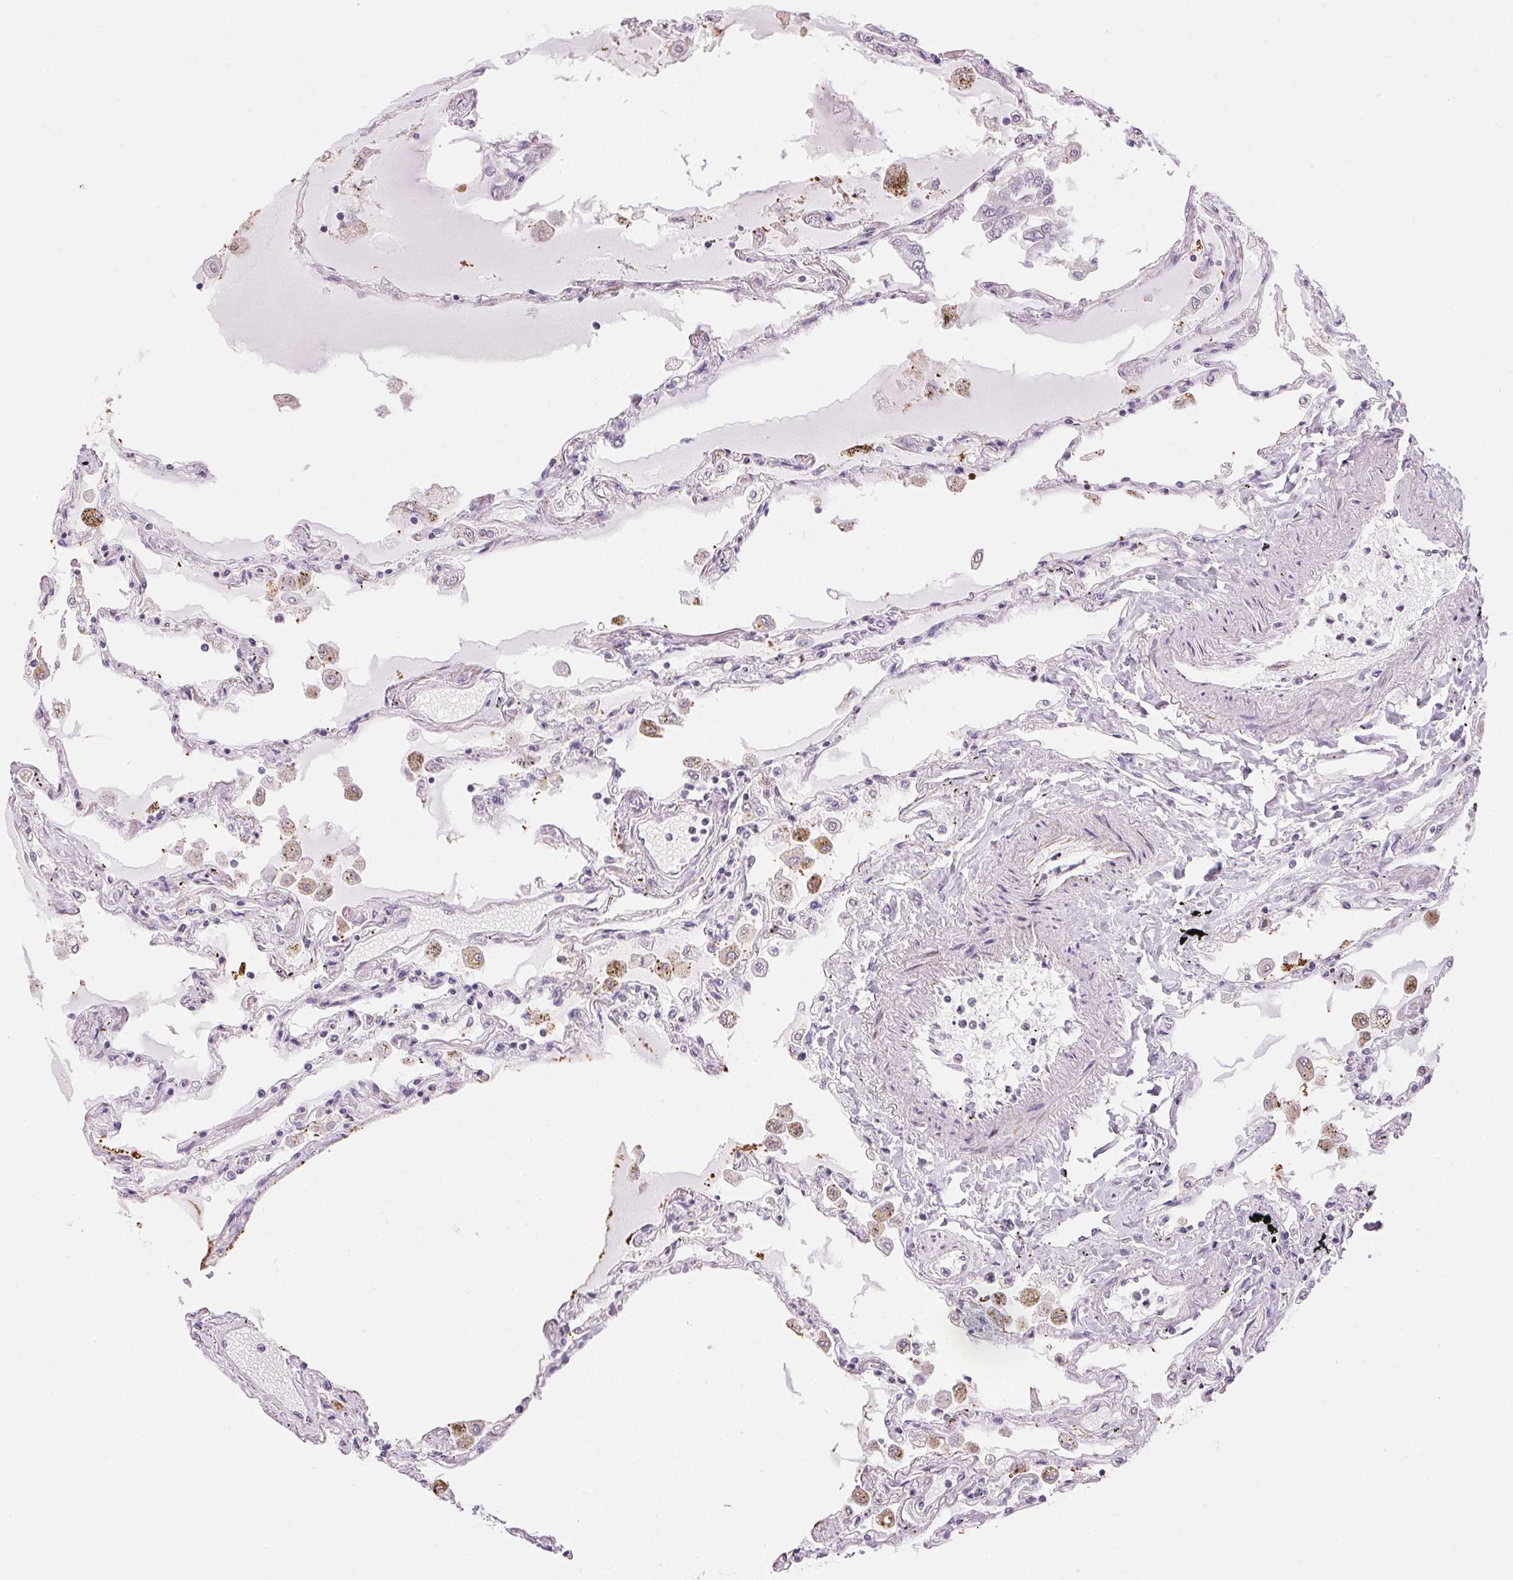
{"staining": {"intensity": "moderate", "quantity": "<25%", "location": "cytoplasmic/membranous"}, "tissue": "lung", "cell_type": "Alveolar cells", "image_type": "normal", "snomed": [{"axis": "morphology", "description": "Normal tissue, NOS"}, {"axis": "morphology", "description": "Adenocarcinoma, NOS"}, {"axis": "topography", "description": "Cartilage tissue"}, {"axis": "topography", "description": "Lung"}], "caption": "The histopathology image displays staining of benign lung, revealing moderate cytoplasmic/membranous protein positivity (brown color) within alveolar cells. (Stains: DAB (3,3'-diaminobenzidine) in brown, nuclei in blue, Microscopy: brightfield microscopy at high magnification).", "gene": "GYG2", "patient": {"sex": "female", "age": 67}}